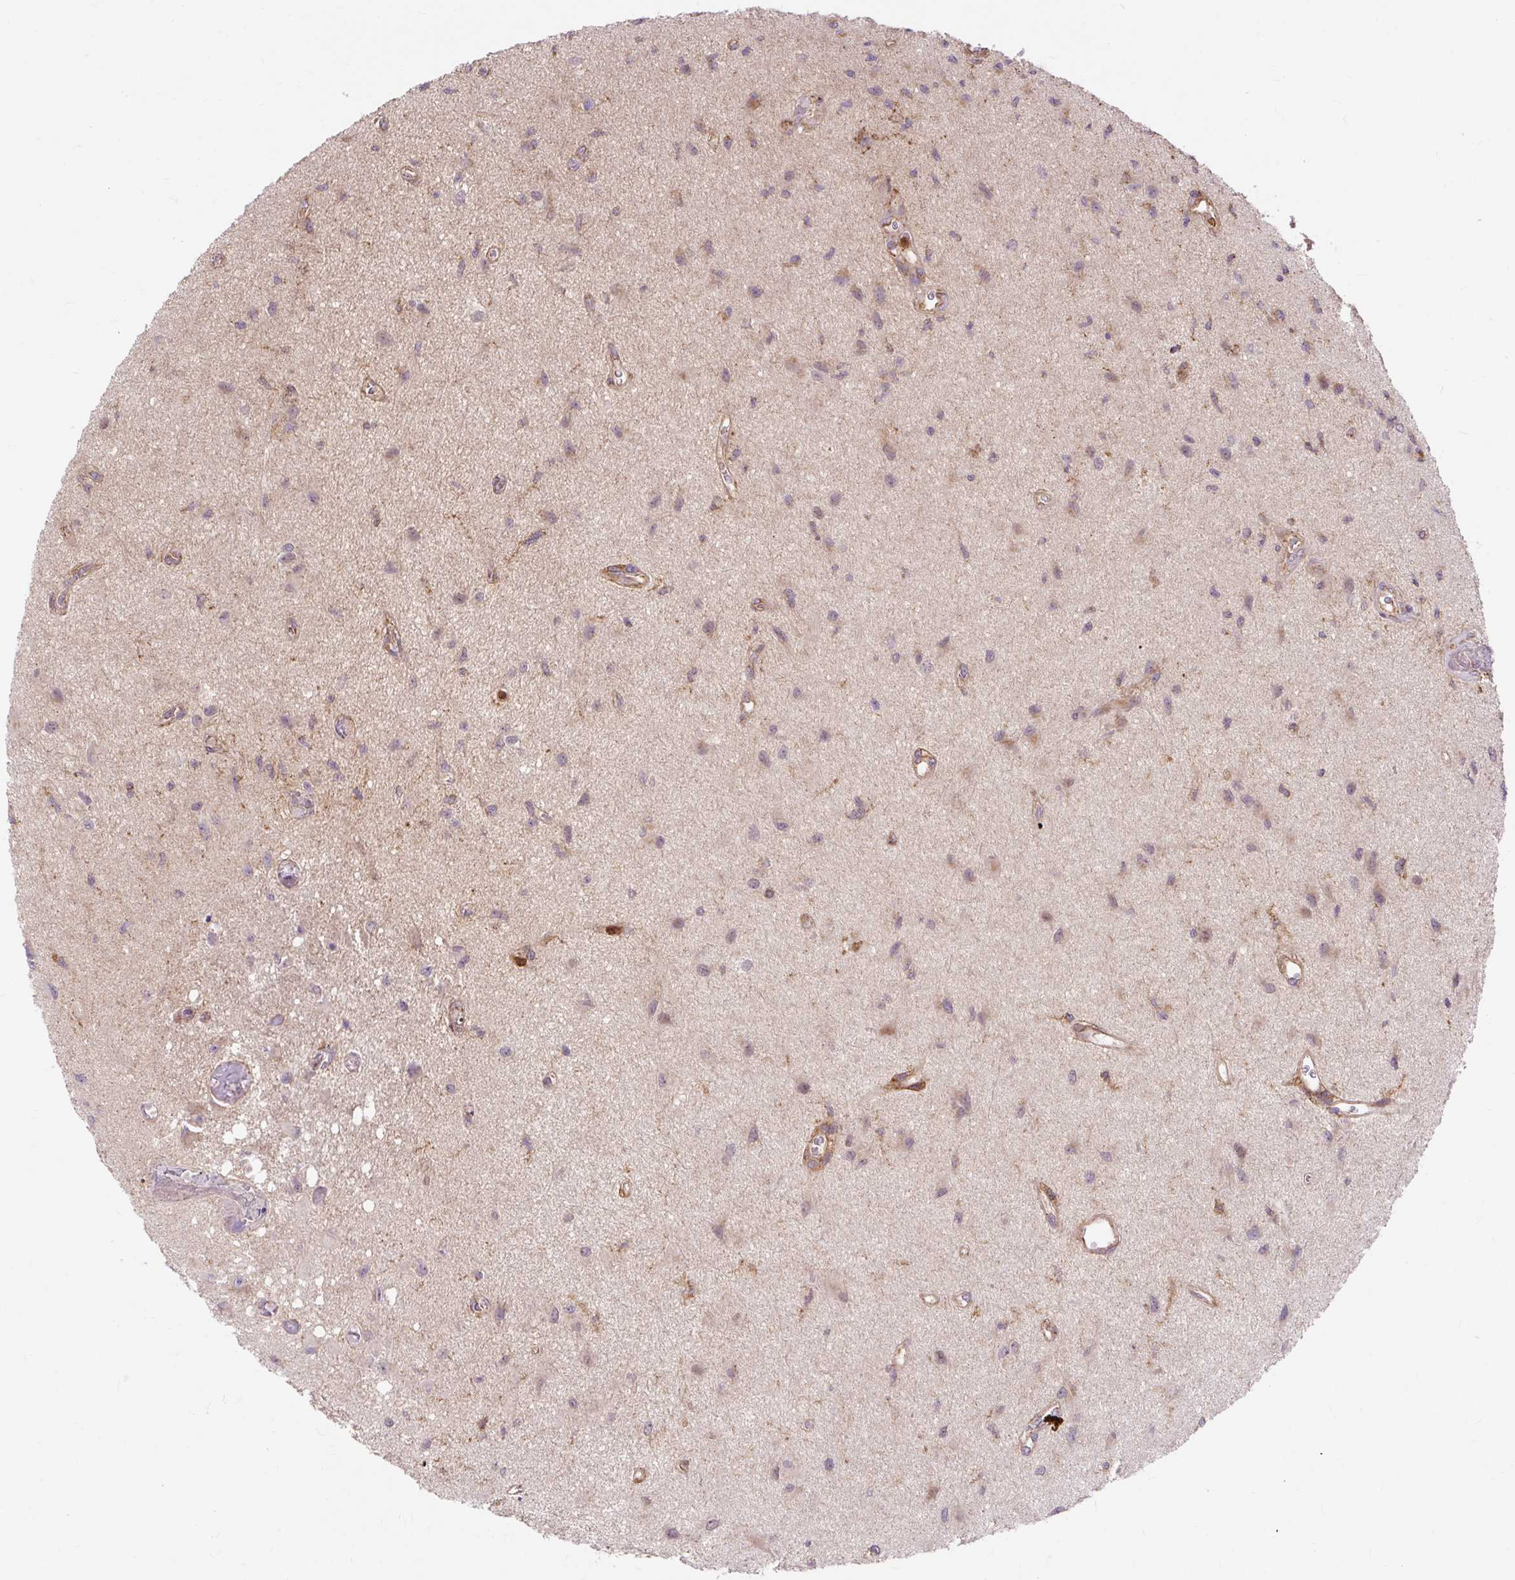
{"staining": {"intensity": "weak", "quantity": "25%-75%", "location": "cytoplasmic/membranous"}, "tissue": "glioma", "cell_type": "Tumor cells", "image_type": "cancer", "snomed": [{"axis": "morphology", "description": "Glioma, malignant, High grade"}, {"axis": "topography", "description": "Brain"}], "caption": "This is an image of IHC staining of glioma, which shows weak expression in the cytoplasmic/membranous of tumor cells.", "gene": "TRIAP1", "patient": {"sex": "male", "age": 67}}